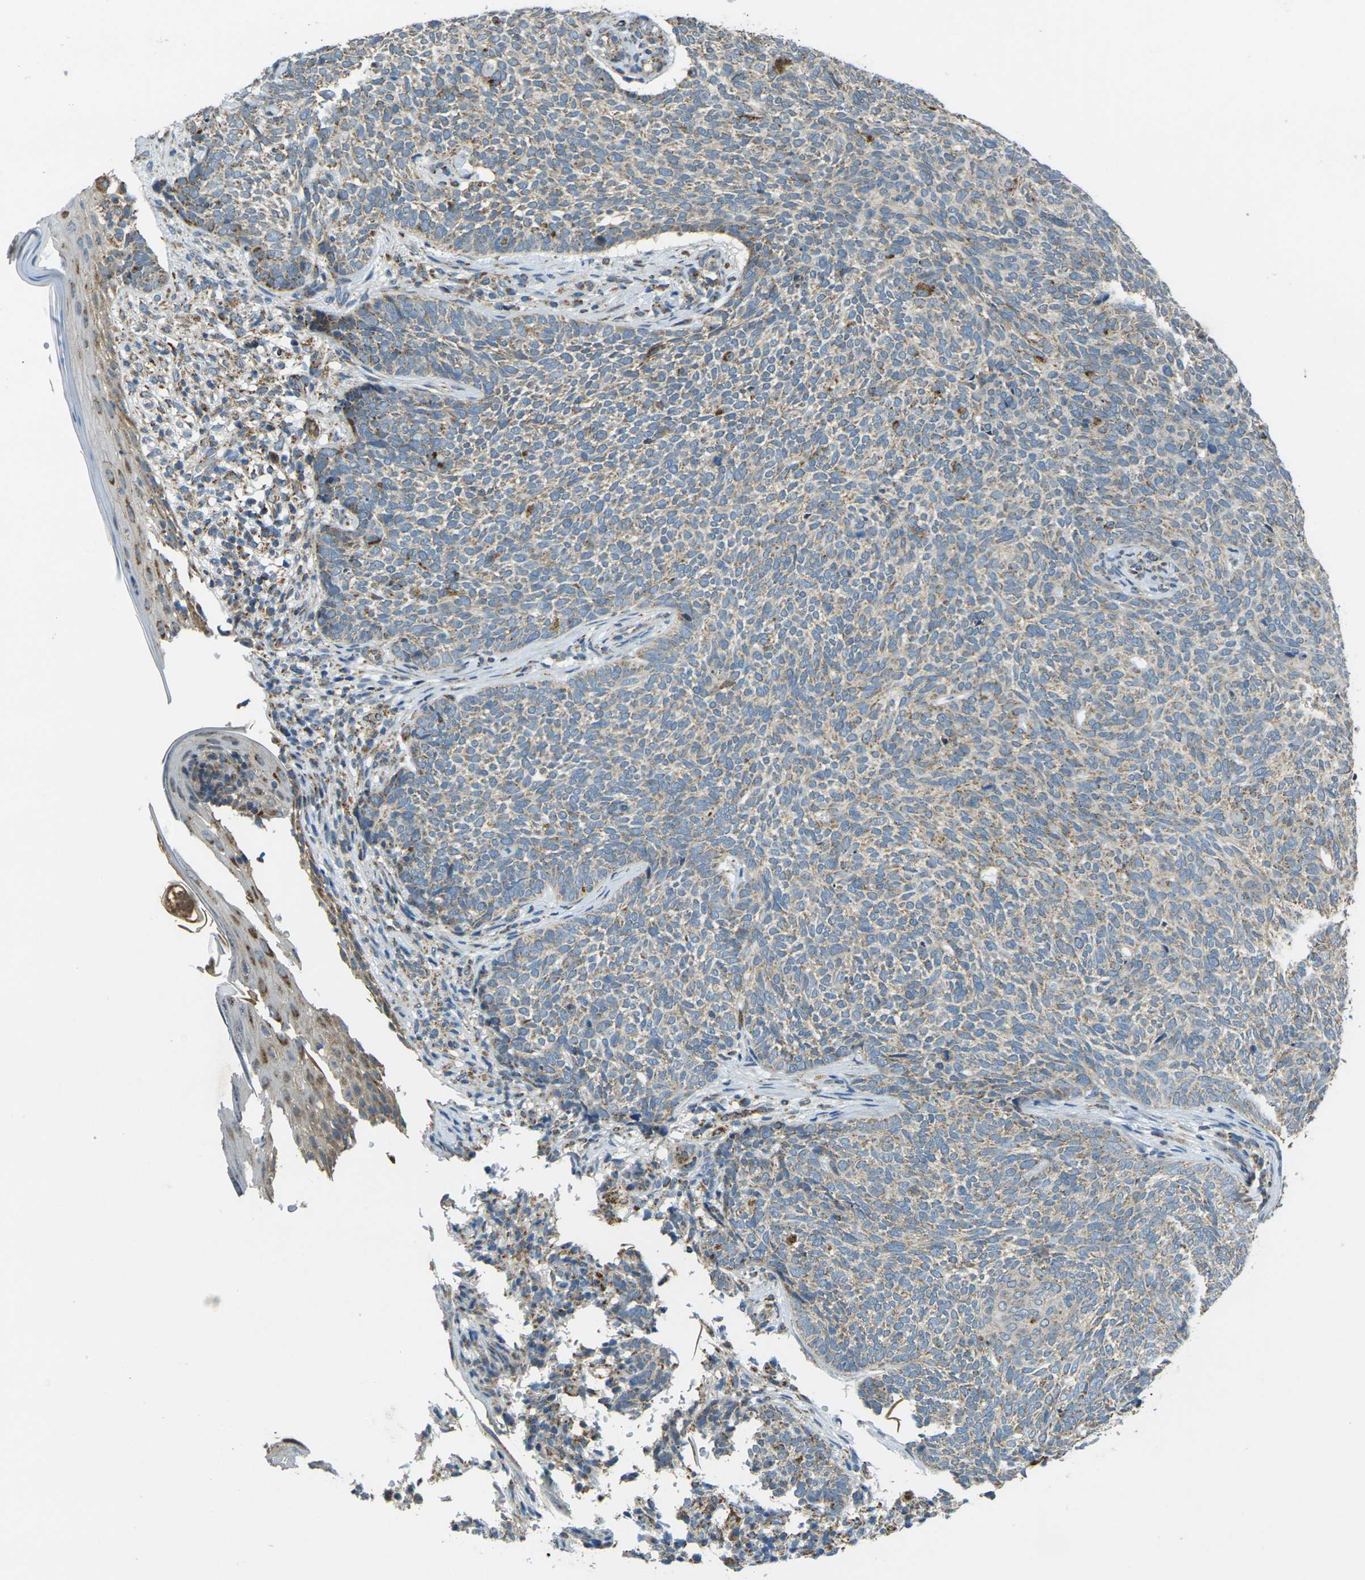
{"staining": {"intensity": "weak", "quantity": ">75%", "location": "cytoplasmic/membranous"}, "tissue": "skin cancer", "cell_type": "Tumor cells", "image_type": "cancer", "snomed": [{"axis": "morphology", "description": "Basal cell carcinoma"}, {"axis": "topography", "description": "Skin"}], "caption": "Skin basal cell carcinoma stained with IHC exhibits weak cytoplasmic/membranous expression in about >75% of tumor cells. (IHC, brightfield microscopy, high magnification).", "gene": "IGF1R", "patient": {"sex": "female", "age": 84}}